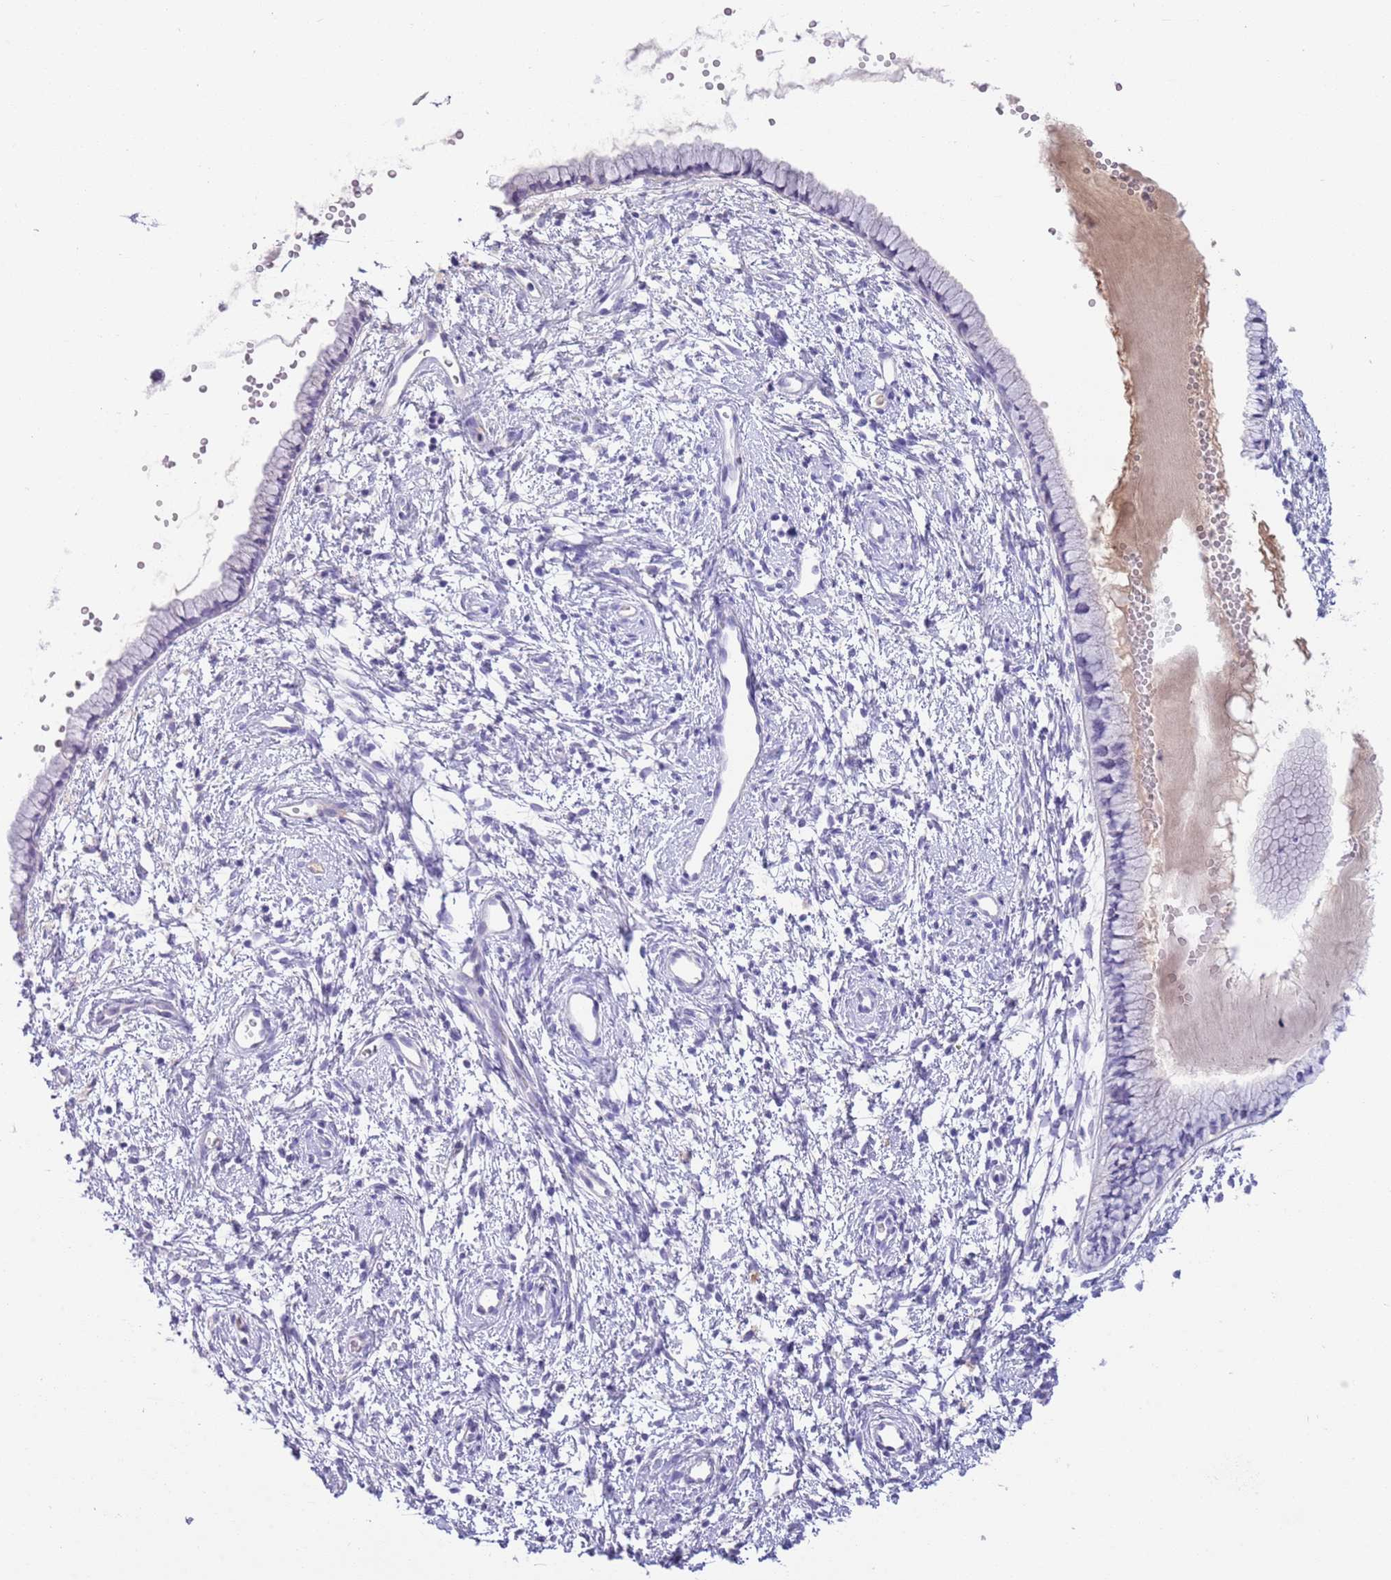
{"staining": {"intensity": "negative", "quantity": "none", "location": "none"}, "tissue": "cervix", "cell_type": "Glandular cells", "image_type": "normal", "snomed": [{"axis": "morphology", "description": "Normal tissue, NOS"}, {"axis": "topography", "description": "Cervix"}], "caption": "Micrograph shows no protein positivity in glandular cells of normal cervix. (DAB (3,3'-diaminobenzidine) immunohistochemistry (IHC) visualized using brightfield microscopy, high magnification).", "gene": "IGFL4", "patient": {"sex": "female", "age": 57}}